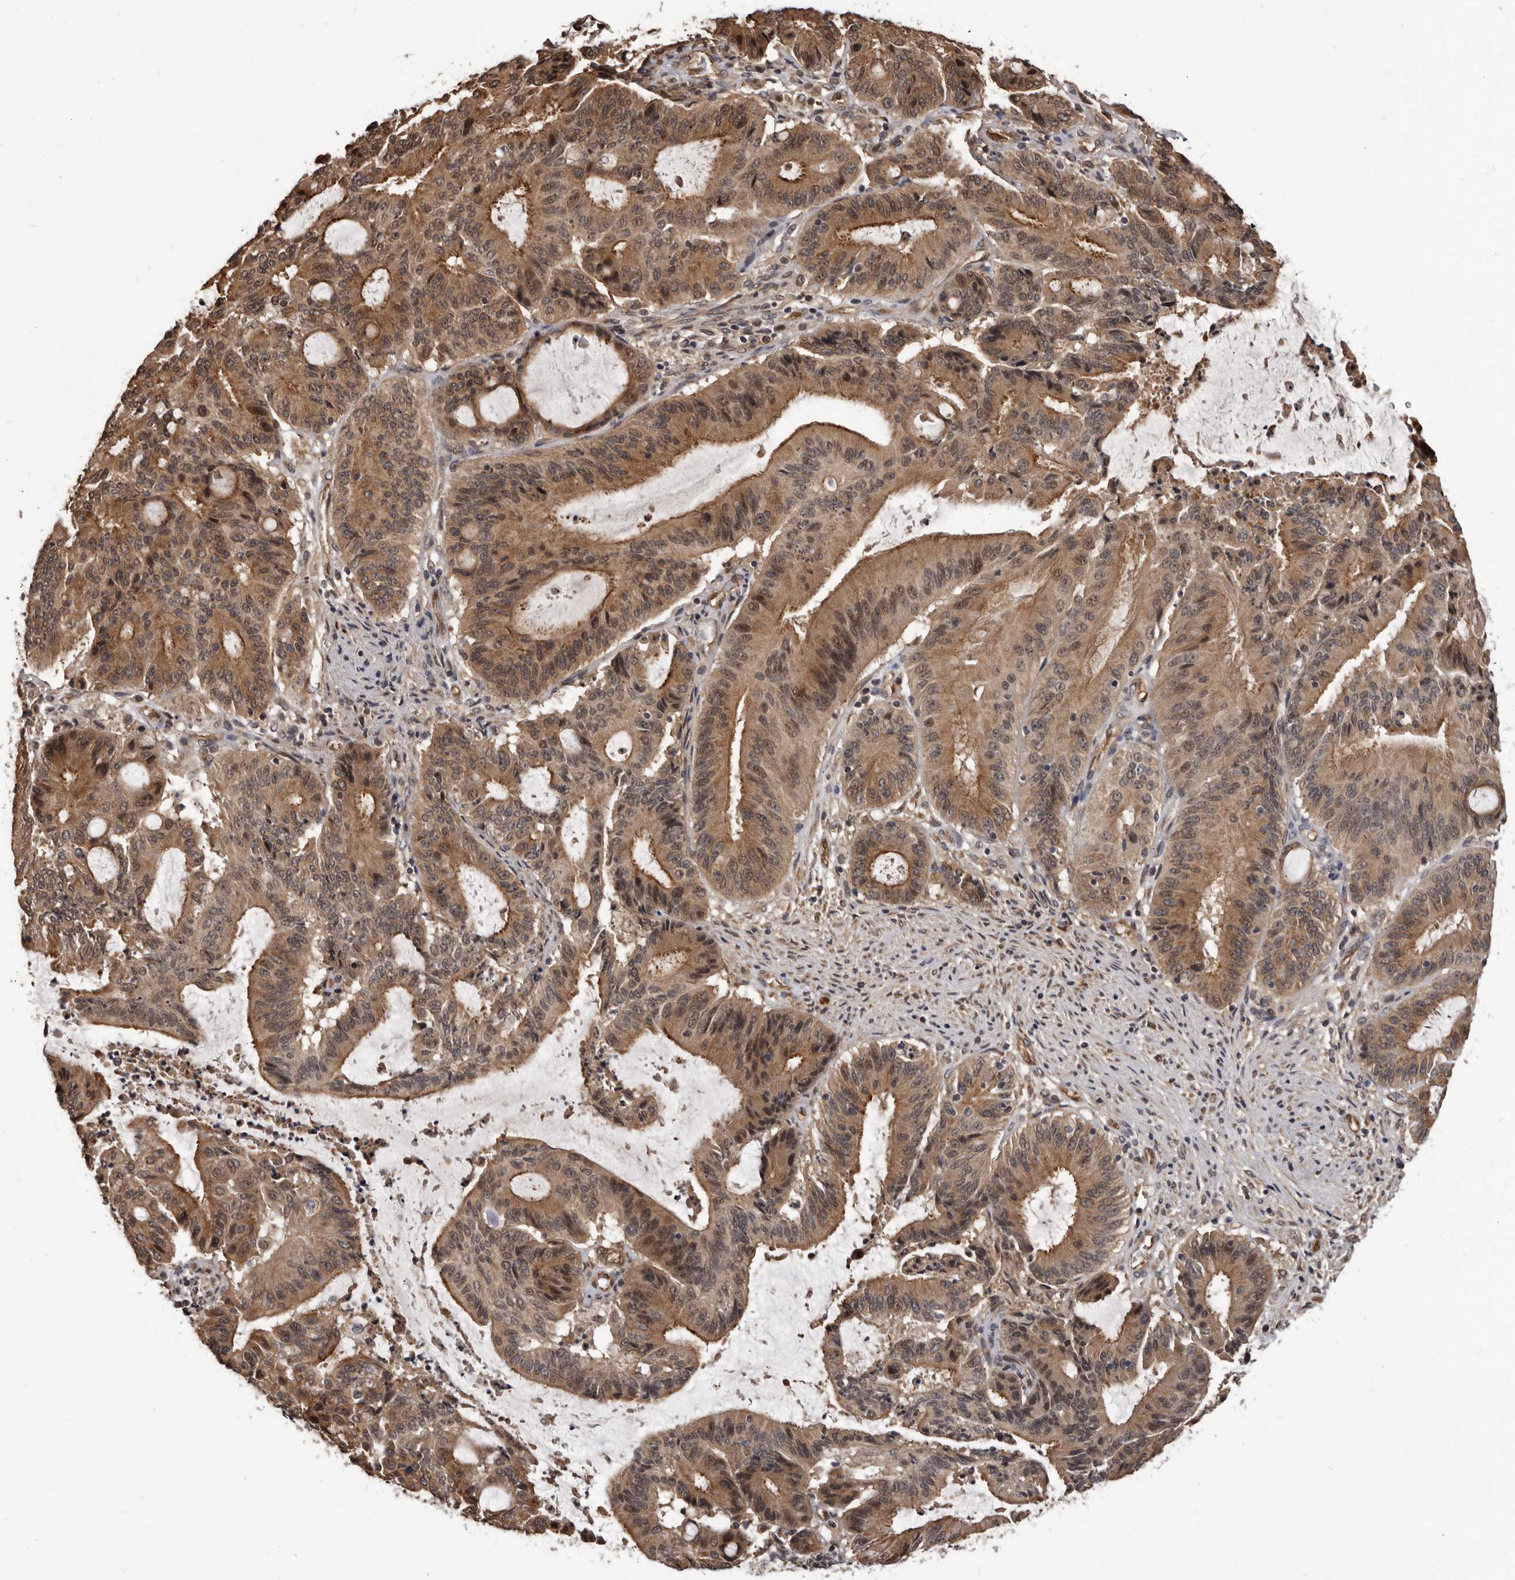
{"staining": {"intensity": "moderate", "quantity": ">75%", "location": "cytoplasmic/membranous"}, "tissue": "liver cancer", "cell_type": "Tumor cells", "image_type": "cancer", "snomed": [{"axis": "morphology", "description": "Normal tissue, NOS"}, {"axis": "morphology", "description": "Cholangiocarcinoma"}, {"axis": "topography", "description": "Liver"}, {"axis": "topography", "description": "Peripheral nerve tissue"}], "caption": "DAB (3,3'-diaminobenzidine) immunohistochemical staining of liver cancer (cholangiocarcinoma) displays moderate cytoplasmic/membranous protein positivity in approximately >75% of tumor cells. The protein of interest is stained brown, and the nuclei are stained in blue (DAB (3,3'-diaminobenzidine) IHC with brightfield microscopy, high magnification).", "gene": "ADAMTS20", "patient": {"sex": "female", "age": 73}}